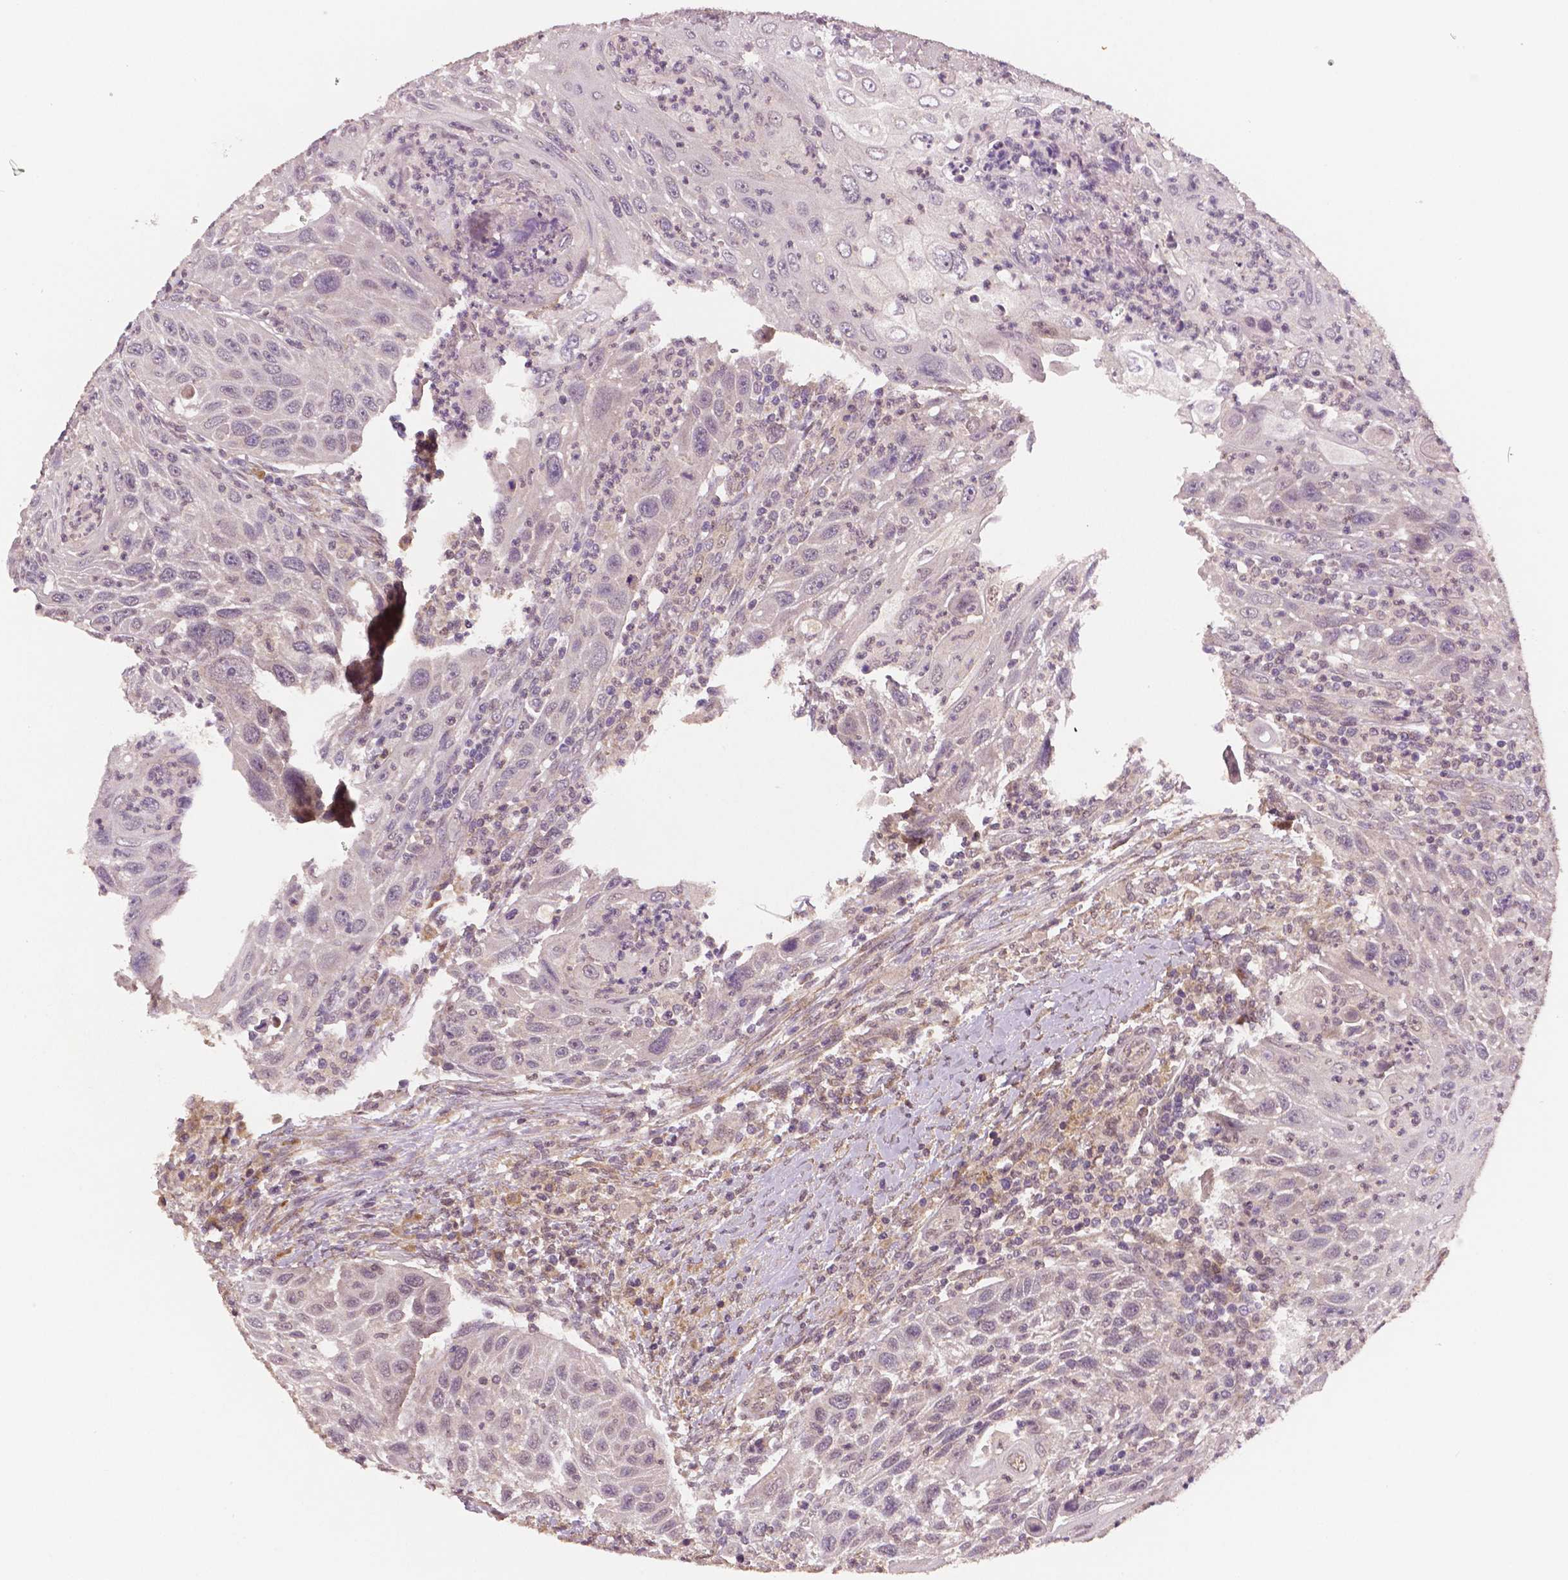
{"staining": {"intensity": "negative", "quantity": "none", "location": "none"}, "tissue": "head and neck cancer", "cell_type": "Tumor cells", "image_type": "cancer", "snomed": [{"axis": "morphology", "description": "Squamous cell carcinoma, NOS"}, {"axis": "topography", "description": "Head-Neck"}], "caption": "Immunohistochemistry photomicrograph of human head and neck squamous cell carcinoma stained for a protein (brown), which demonstrates no positivity in tumor cells. (DAB immunohistochemistry (IHC), high magnification).", "gene": "STAT3", "patient": {"sex": "male", "age": 69}}